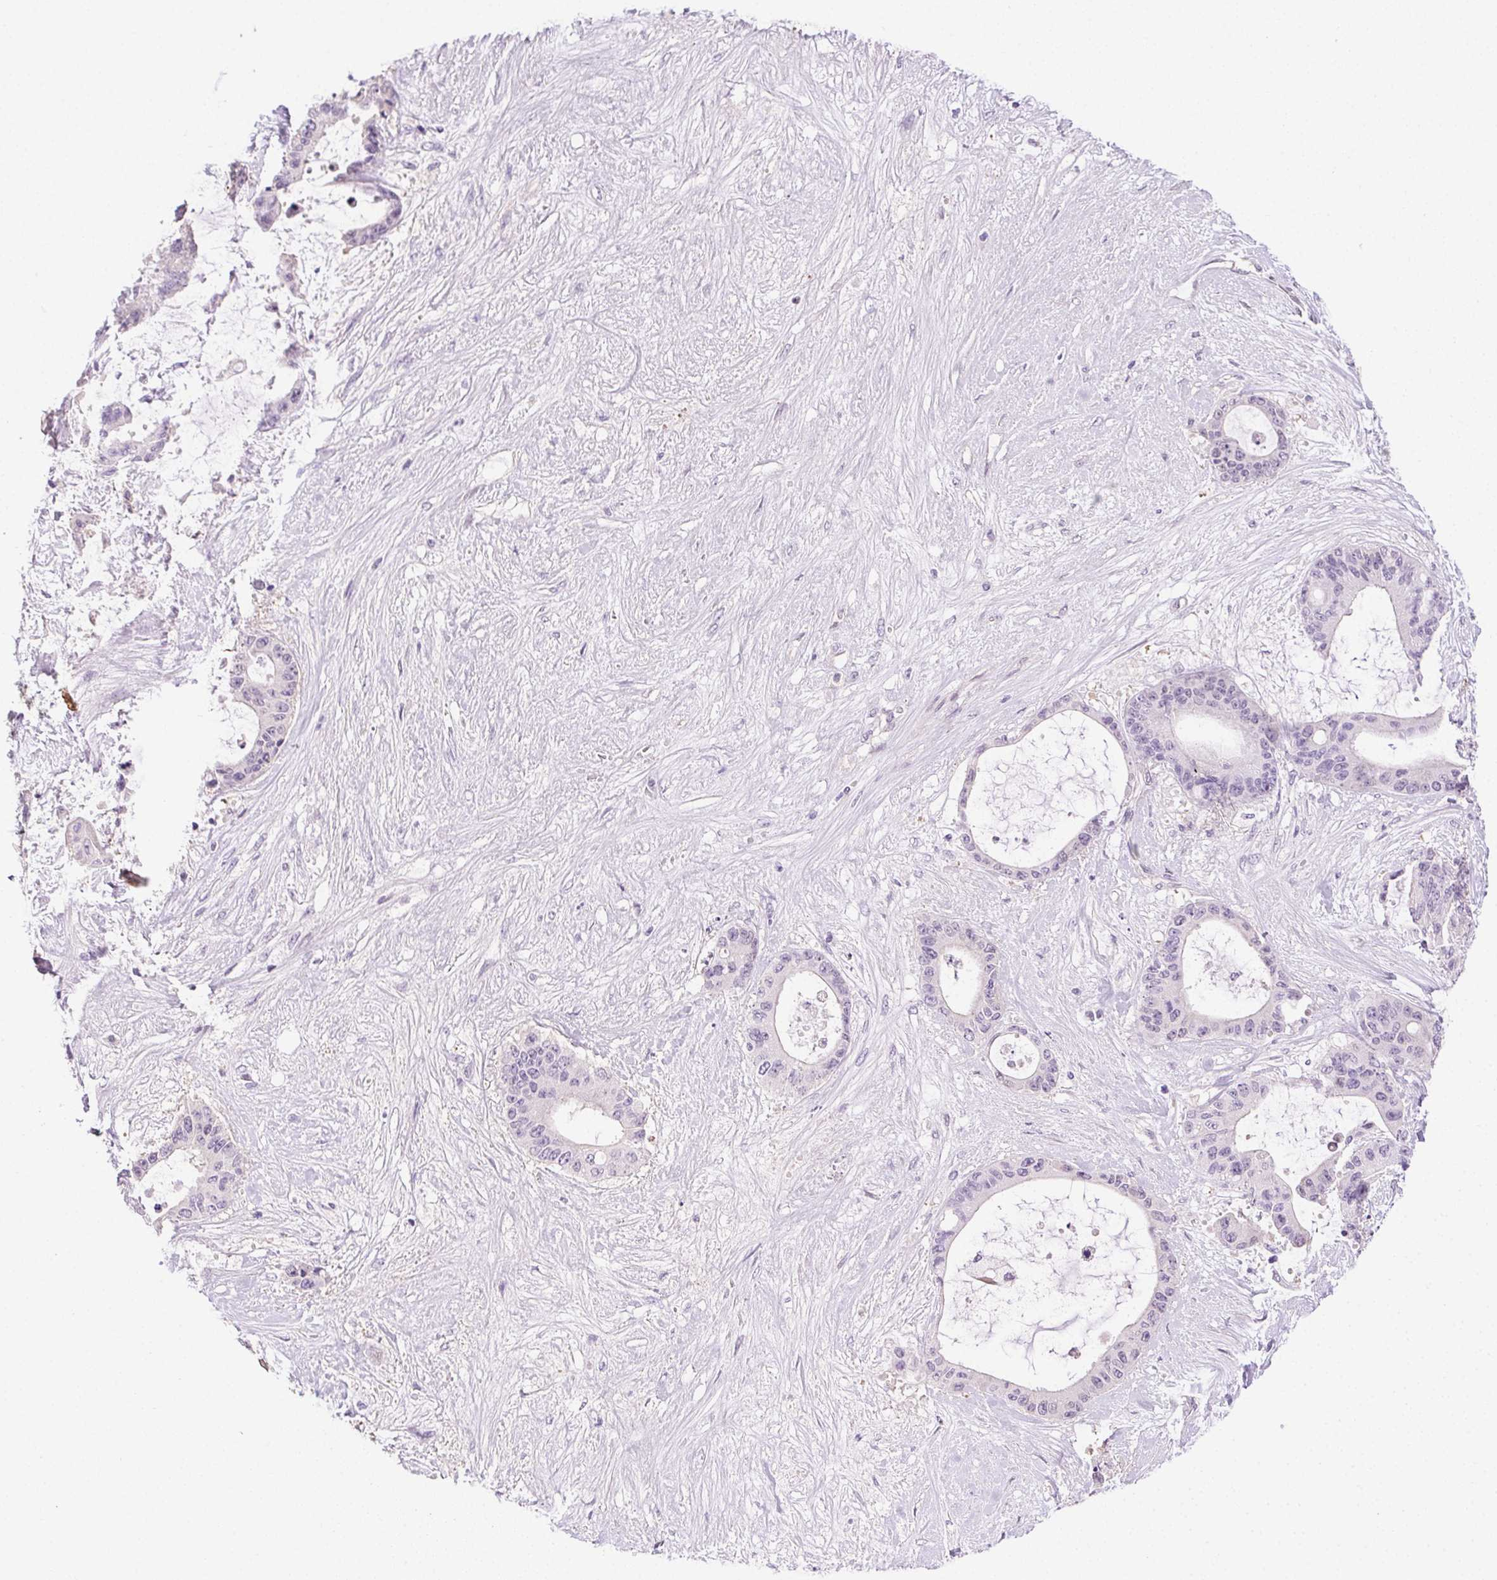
{"staining": {"intensity": "negative", "quantity": "none", "location": "none"}, "tissue": "liver cancer", "cell_type": "Tumor cells", "image_type": "cancer", "snomed": [{"axis": "morphology", "description": "Normal tissue, NOS"}, {"axis": "morphology", "description": "Cholangiocarcinoma"}, {"axis": "topography", "description": "Liver"}, {"axis": "topography", "description": "Peripheral nerve tissue"}], "caption": "This image is of liver cancer stained with IHC to label a protein in brown with the nuclei are counter-stained blue. There is no positivity in tumor cells.", "gene": "SYCE2", "patient": {"sex": "female", "age": 73}}